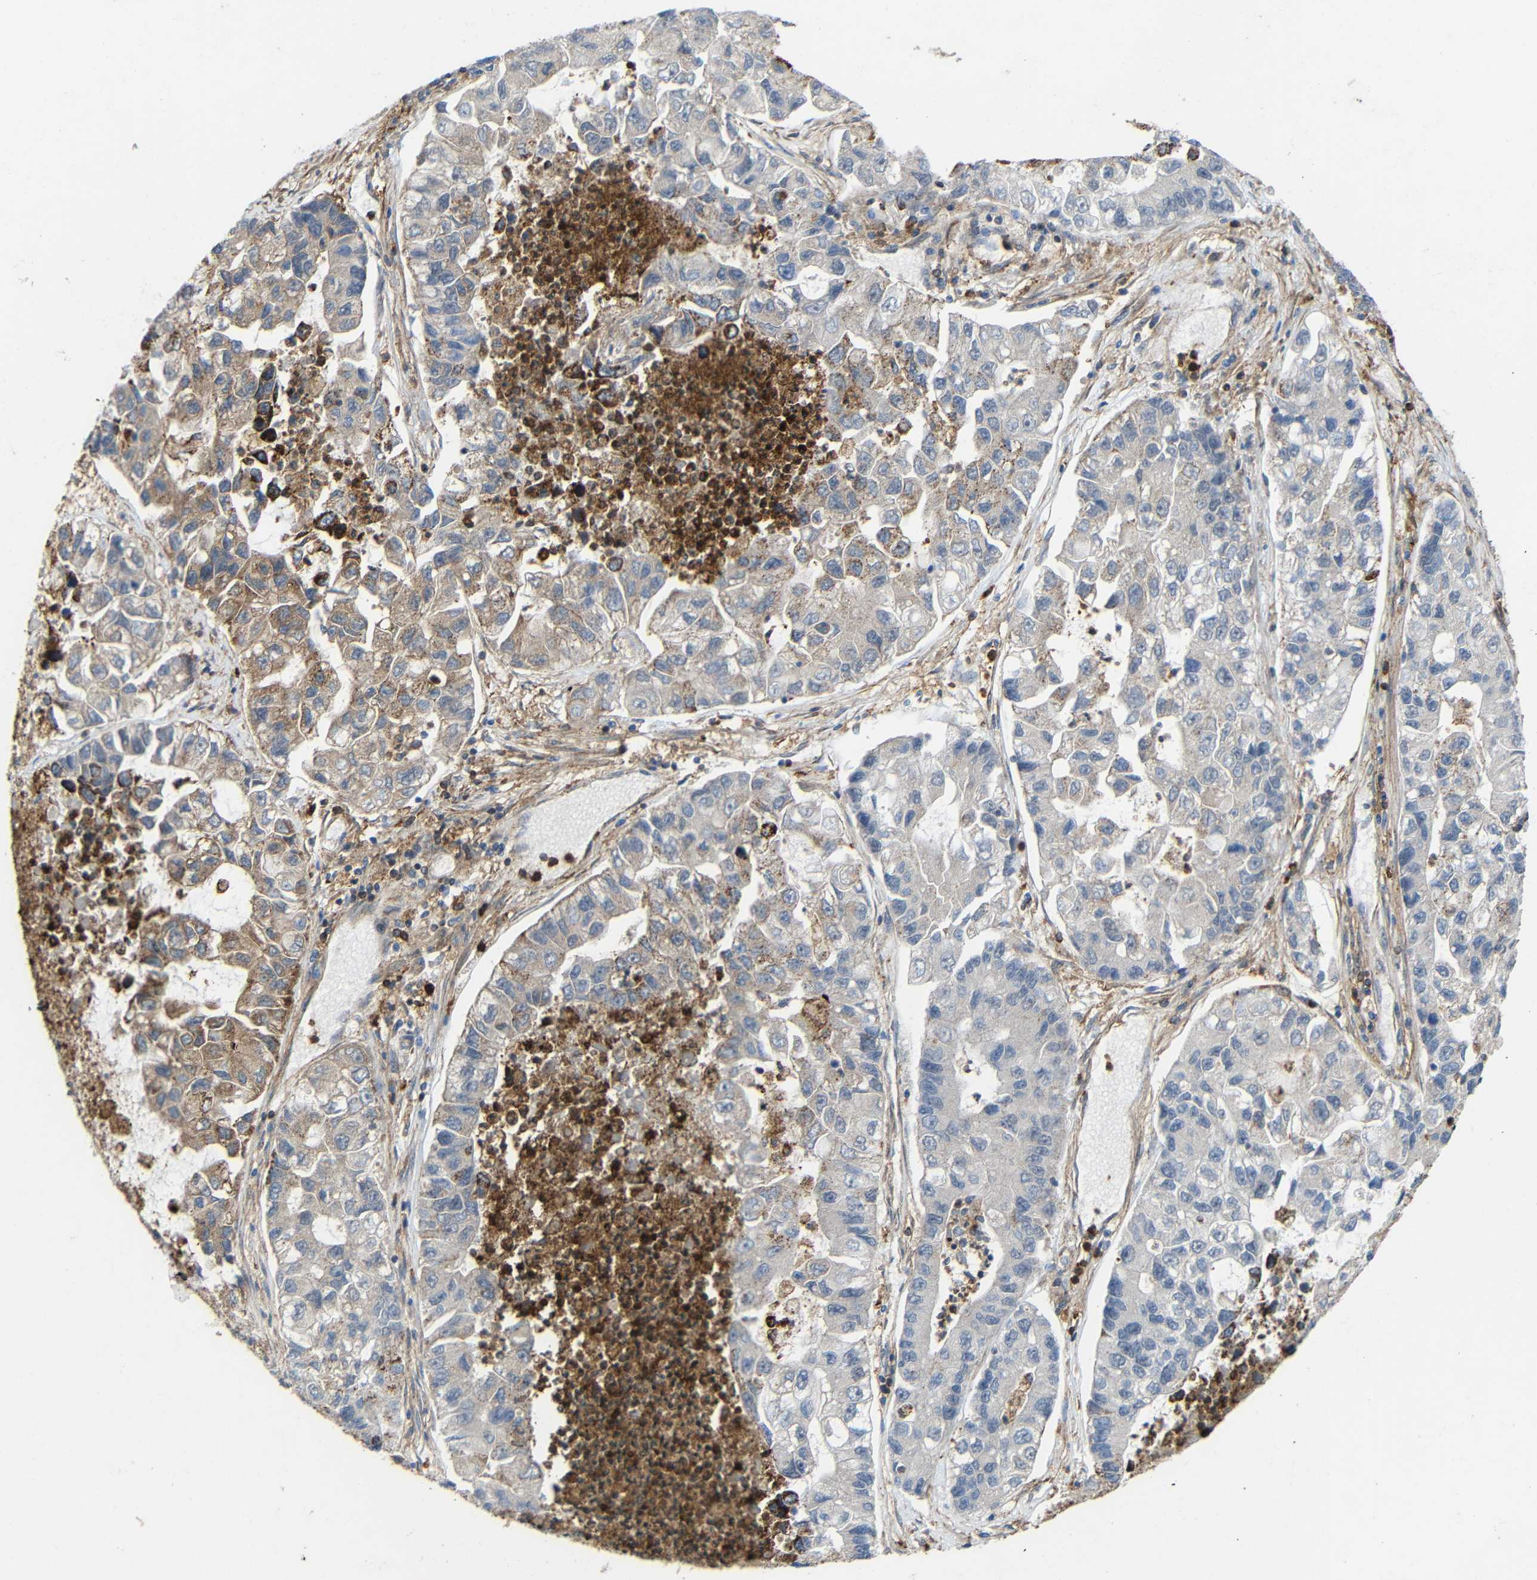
{"staining": {"intensity": "negative", "quantity": "none", "location": "none"}, "tissue": "lung cancer", "cell_type": "Tumor cells", "image_type": "cancer", "snomed": [{"axis": "morphology", "description": "Adenocarcinoma, NOS"}, {"axis": "topography", "description": "Lung"}], "caption": "Tumor cells show no significant staining in adenocarcinoma (lung).", "gene": "C1GALT1", "patient": {"sex": "female", "age": 51}}